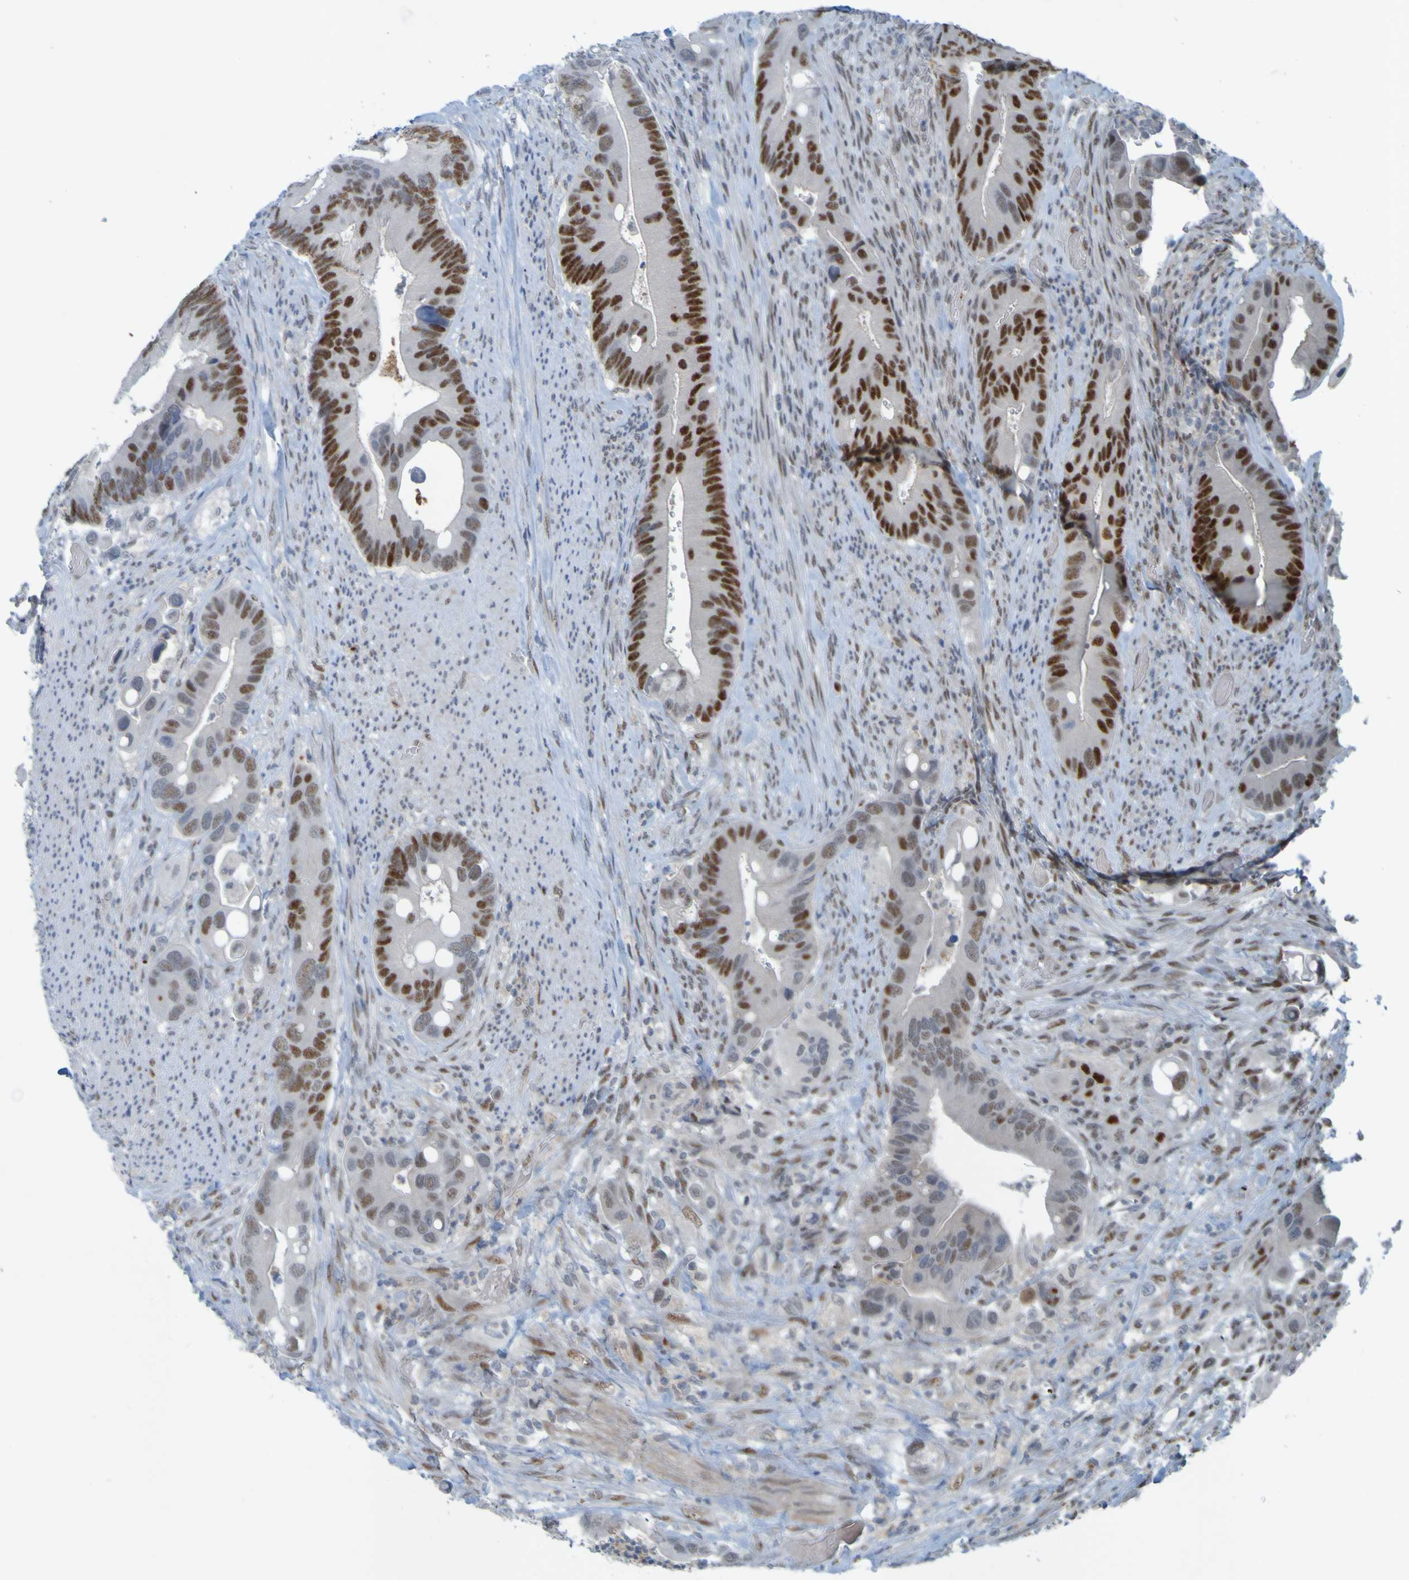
{"staining": {"intensity": "strong", "quantity": "25%-75%", "location": "nuclear"}, "tissue": "colorectal cancer", "cell_type": "Tumor cells", "image_type": "cancer", "snomed": [{"axis": "morphology", "description": "Adenocarcinoma, NOS"}, {"axis": "topography", "description": "Rectum"}], "caption": "Tumor cells exhibit high levels of strong nuclear positivity in approximately 25%-75% of cells in human colorectal cancer.", "gene": "MCPH1", "patient": {"sex": "female", "age": 57}}